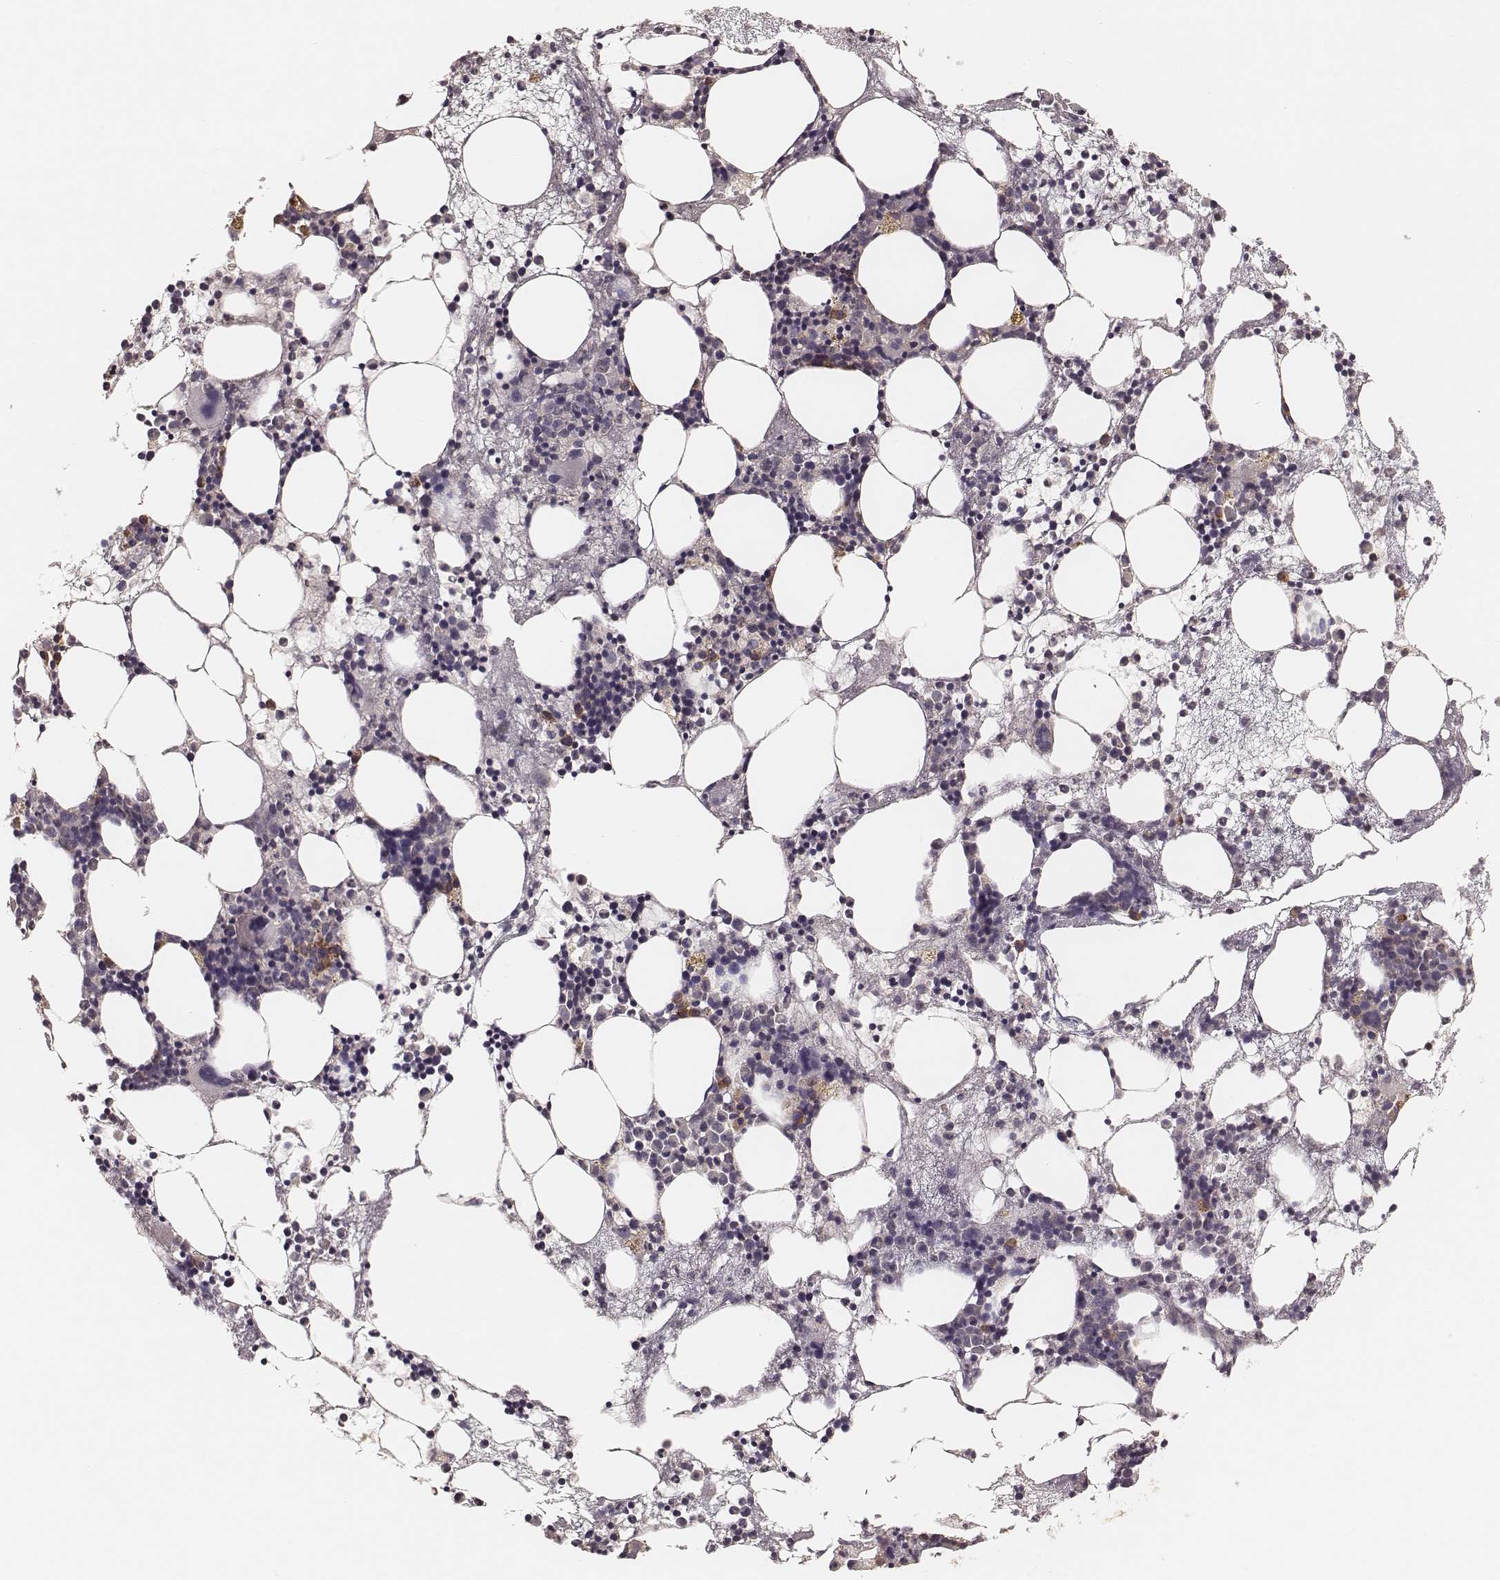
{"staining": {"intensity": "negative", "quantity": "none", "location": "none"}, "tissue": "bone marrow", "cell_type": "Hematopoietic cells", "image_type": "normal", "snomed": [{"axis": "morphology", "description": "Normal tissue, NOS"}, {"axis": "topography", "description": "Bone marrow"}], "caption": "Photomicrograph shows no protein expression in hematopoietic cells of unremarkable bone marrow. (DAB (3,3'-diaminobenzidine) immunohistochemistry (IHC) visualized using brightfield microscopy, high magnification).", "gene": "CARS1", "patient": {"sex": "male", "age": 54}}